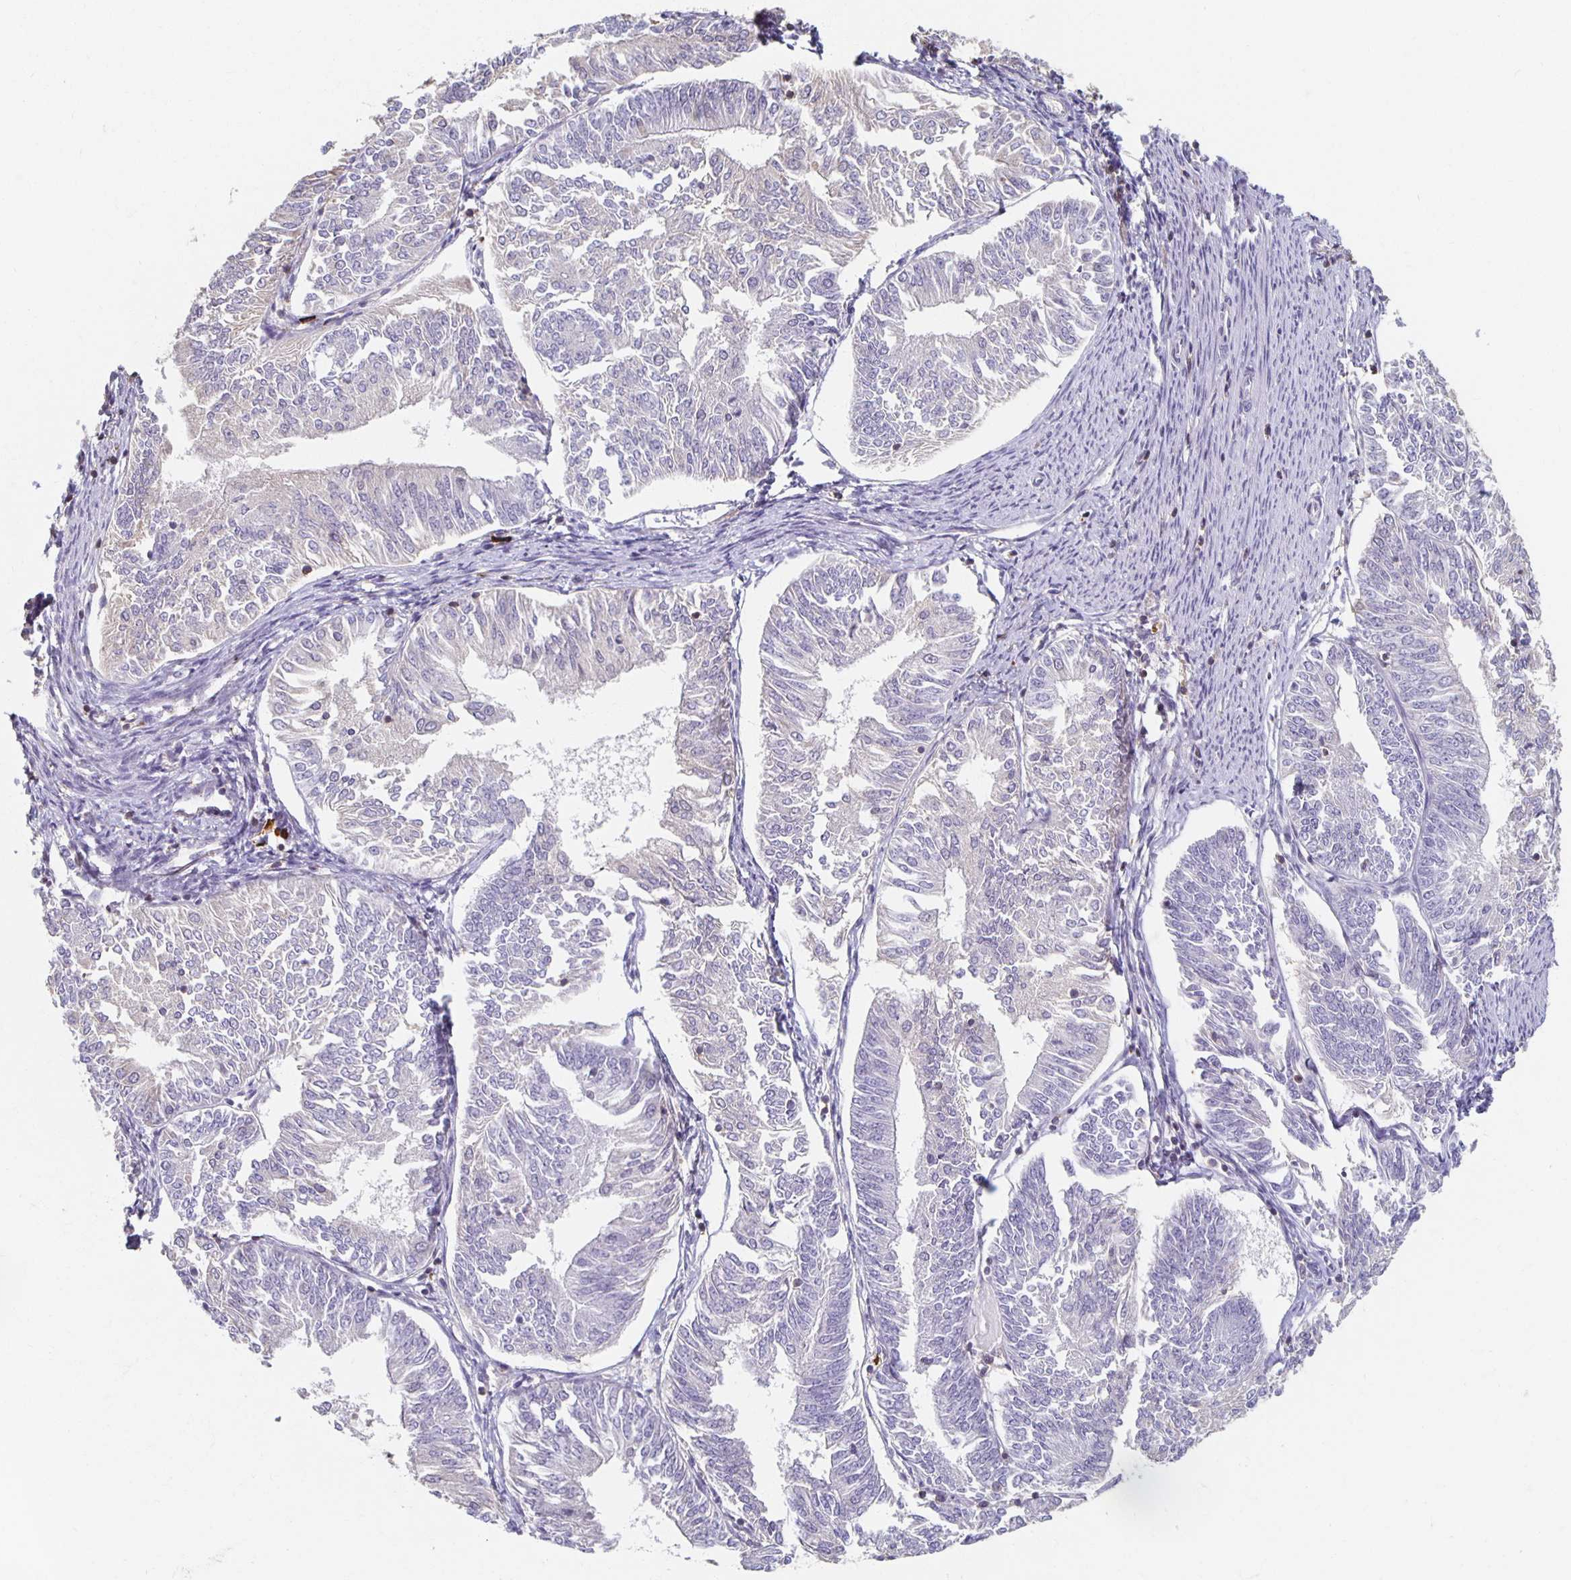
{"staining": {"intensity": "negative", "quantity": "none", "location": "none"}, "tissue": "endometrial cancer", "cell_type": "Tumor cells", "image_type": "cancer", "snomed": [{"axis": "morphology", "description": "Adenocarcinoma, NOS"}, {"axis": "topography", "description": "Endometrium"}], "caption": "The histopathology image displays no significant positivity in tumor cells of endometrial adenocarcinoma. Nuclei are stained in blue.", "gene": "ZNF692", "patient": {"sex": "female", "age": 58}}